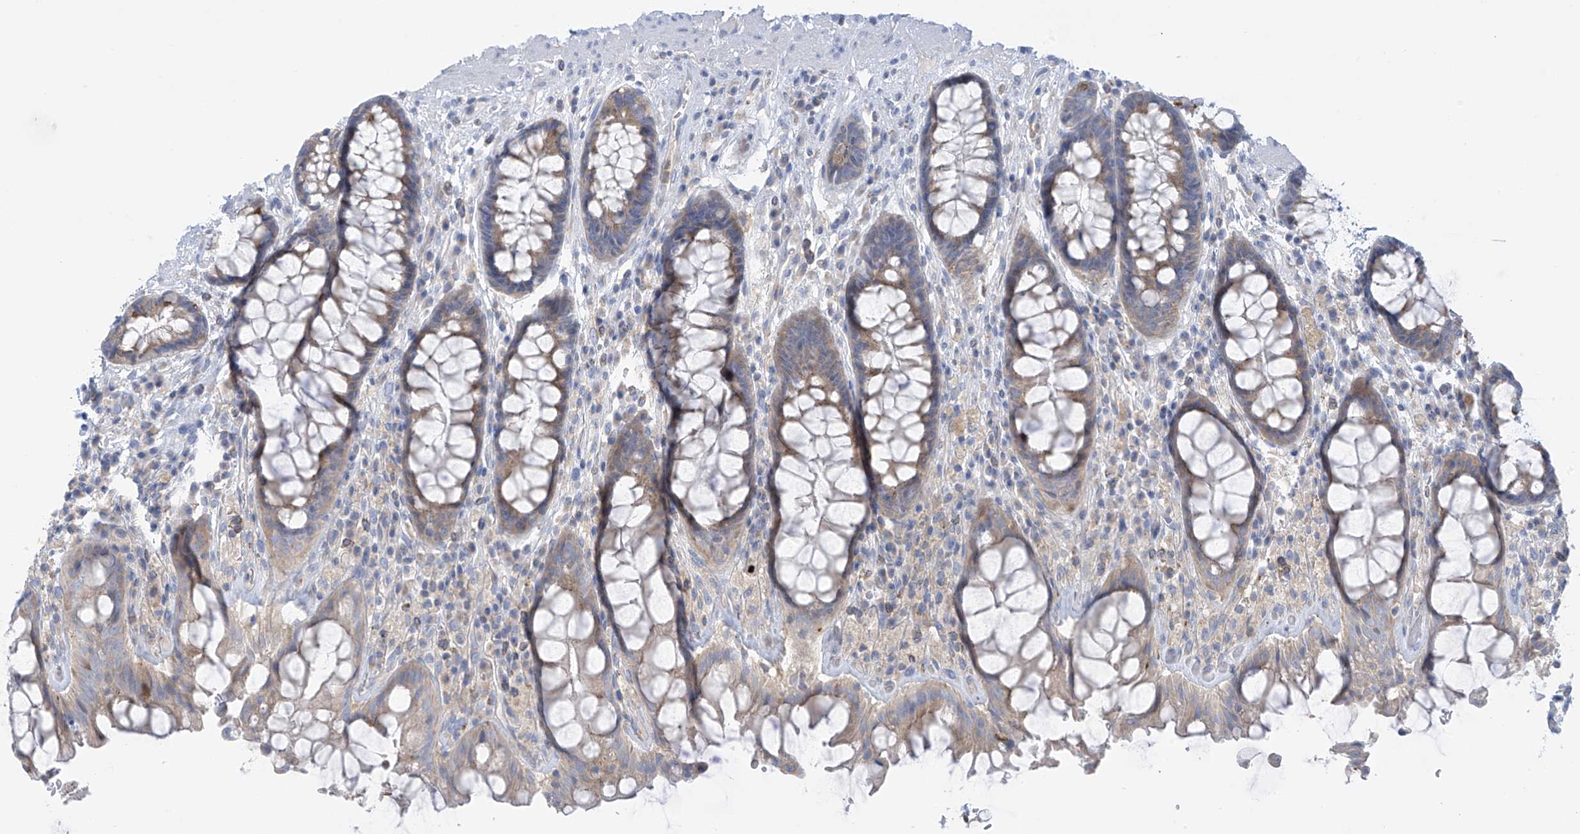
{"staining": {"intensity": "weak", "quantity": "25%-75%", "location": "cytoplasmic/membranous"}, "tissue": "rectum", "cell_type": "Glandular cells", "image_type": "normal", "snomed": [{"axis": "morphology", "description": "Normal tissue, NOS"}, {"axis": "topography", "description": "Rectum"}], "caption": "Rectum stained with IHC exhibits weak cytoplasmic/membranous staining in approximately 25%-75% of glandular cells. (DAB IHC with brightfield microscopy, high magnification).", "gene": "SLC6A12", "patient": {"sex": "male", "age": 64}}